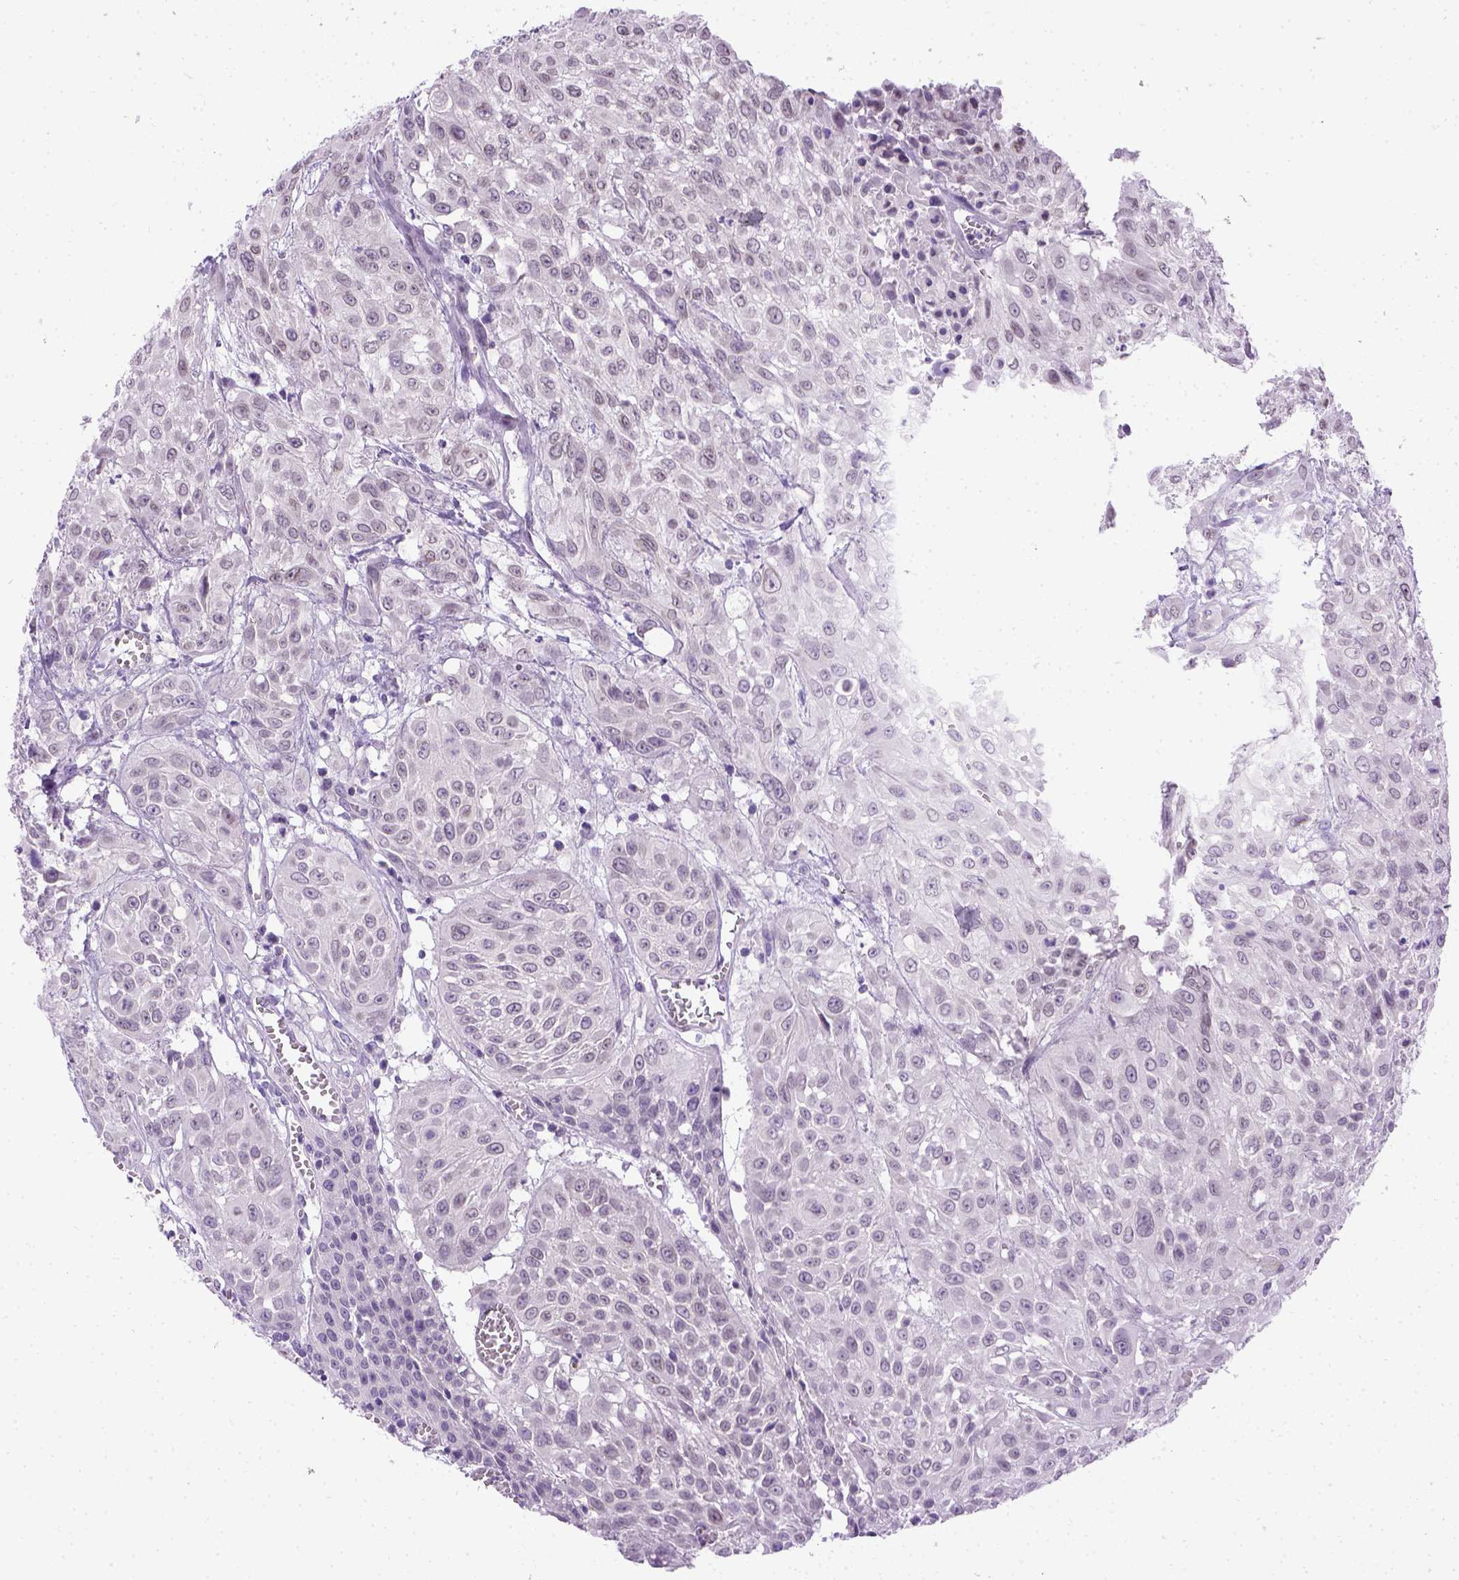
{"staining": {"intensity": "negative", "quantity": "none", "location": "none"}, "tissue": "urothelial cancer", "cell_type": "Tumor cells", "image_type": "cancer", "snomed": [{"axis": "morphology", "description": "Urothelial carcinoma, High grade"}, {"axis": "topography", "description": "Urinary bladder"}], "caption": "Immunohistochemical staining of urothelial cancer reveals no significant expression in tumor cells.", "gene": "FAM184B", "patient": {"sex": "male", "age": 57}}